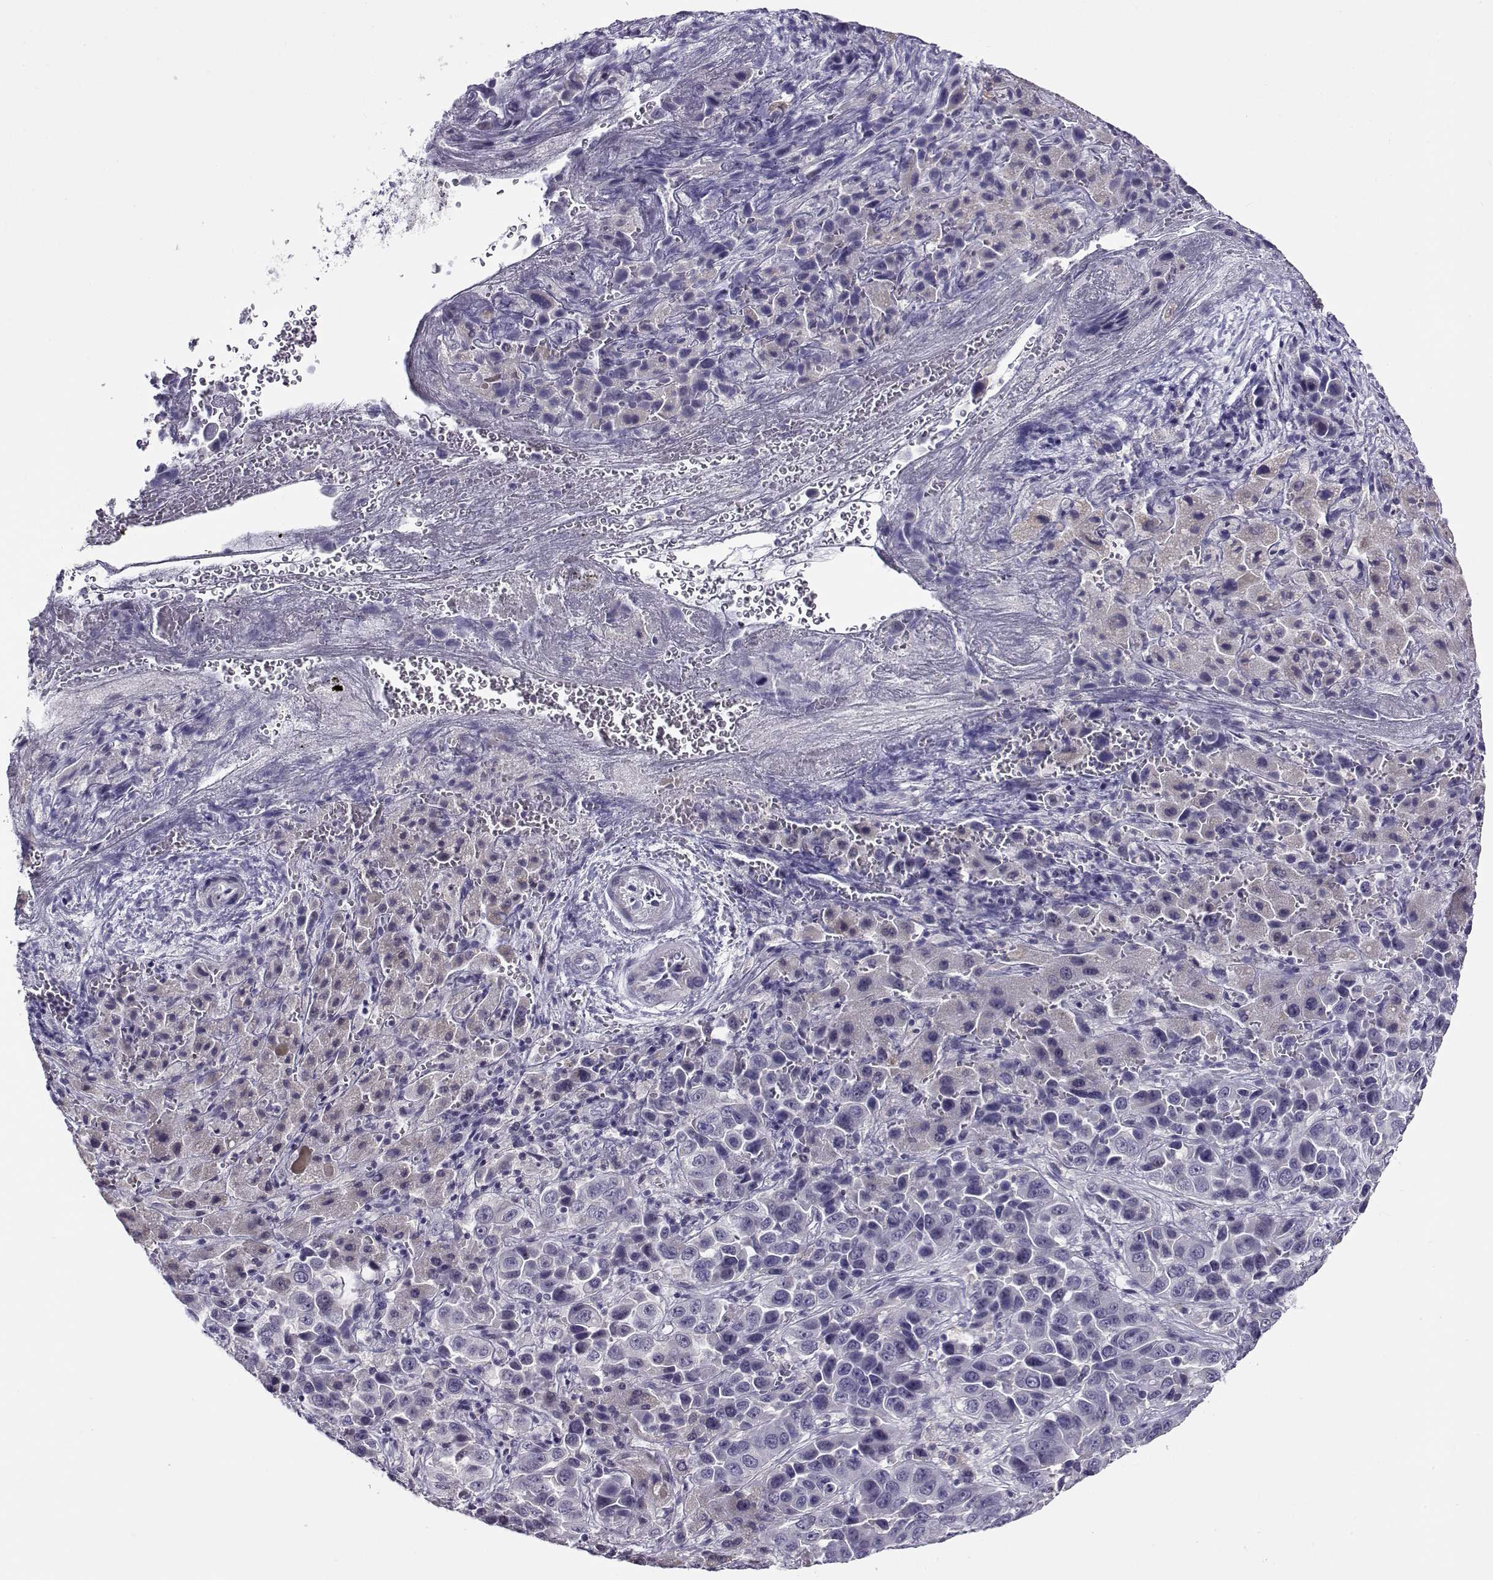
{"staining": {"intensity": "negative", "quantity": "none", "location": "none"}, "tissue": "liver cancer", "cell_type": "Tumor cells", "image_type": "cancer", "snomed": [{"axis": "morphology", "description": "Cholangiocarcinoma"}, {"axis": "topography", "description": "Liver"}], "caption": "There is no significant staining in tumor cells of liver cancer.", "gene": "FEZF1", "patient": {"sex": "female", "age": 52}}